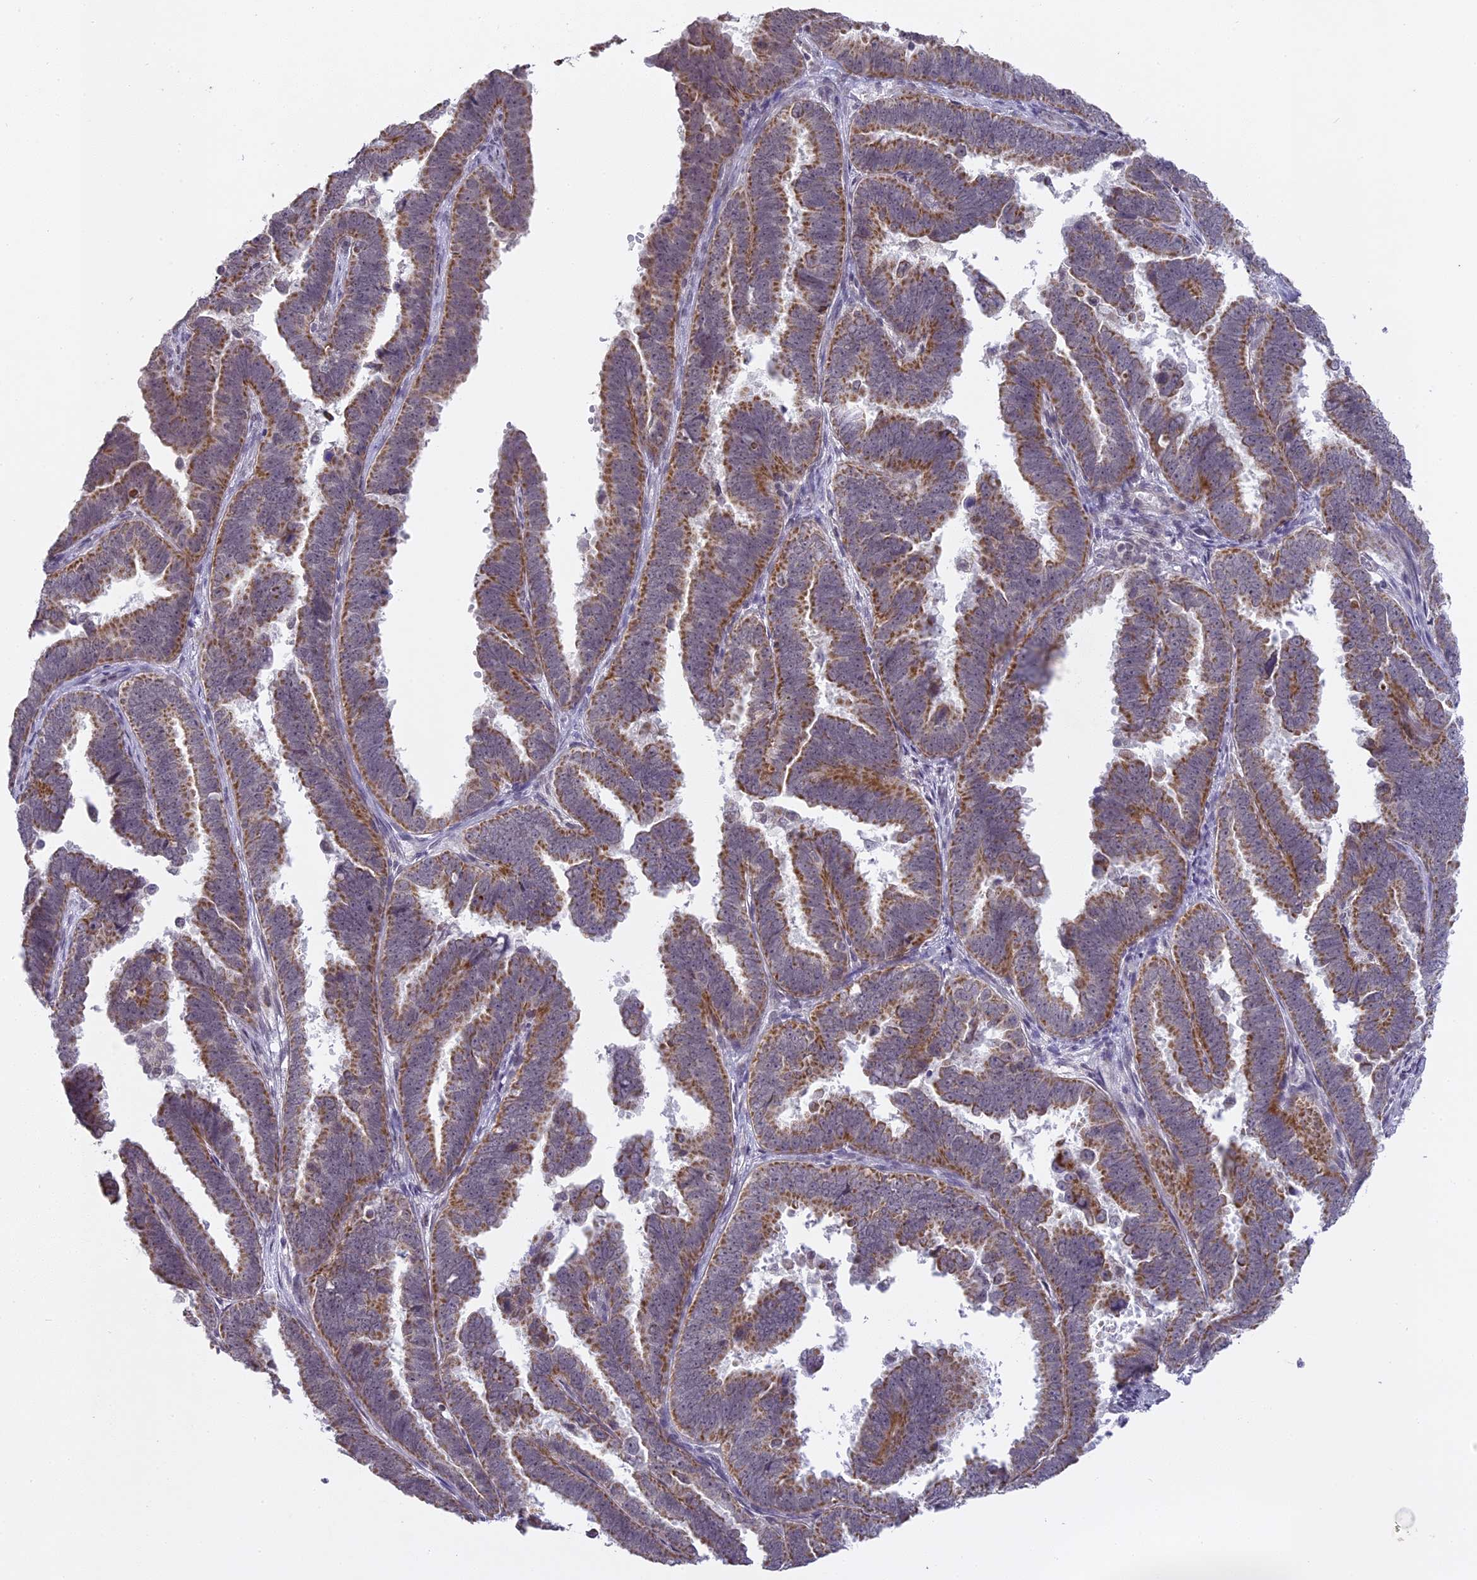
{"staining": {"intensity": "moderate", "quantity": ">75%", "location": "cytoplasmic/membranous"}, "tissue": "endometrial cancer", "cell_type": "Tumor cells", "image_type": "cancer", "snomed": [{"axis": "morphology", "description": "Adenocarcinoma, NOS"}, {"axis": "topography", "description": "Endometrium"}], "caption": "Endometrial cancer (adenocarcinoma) was stained to show a protein in brown. There is medium levels of moderate cytoplasmic/membranous expression in about >75% of tumor cells.", "gene": "ERG28", "patient": {"sex": "female", "age": 75}}